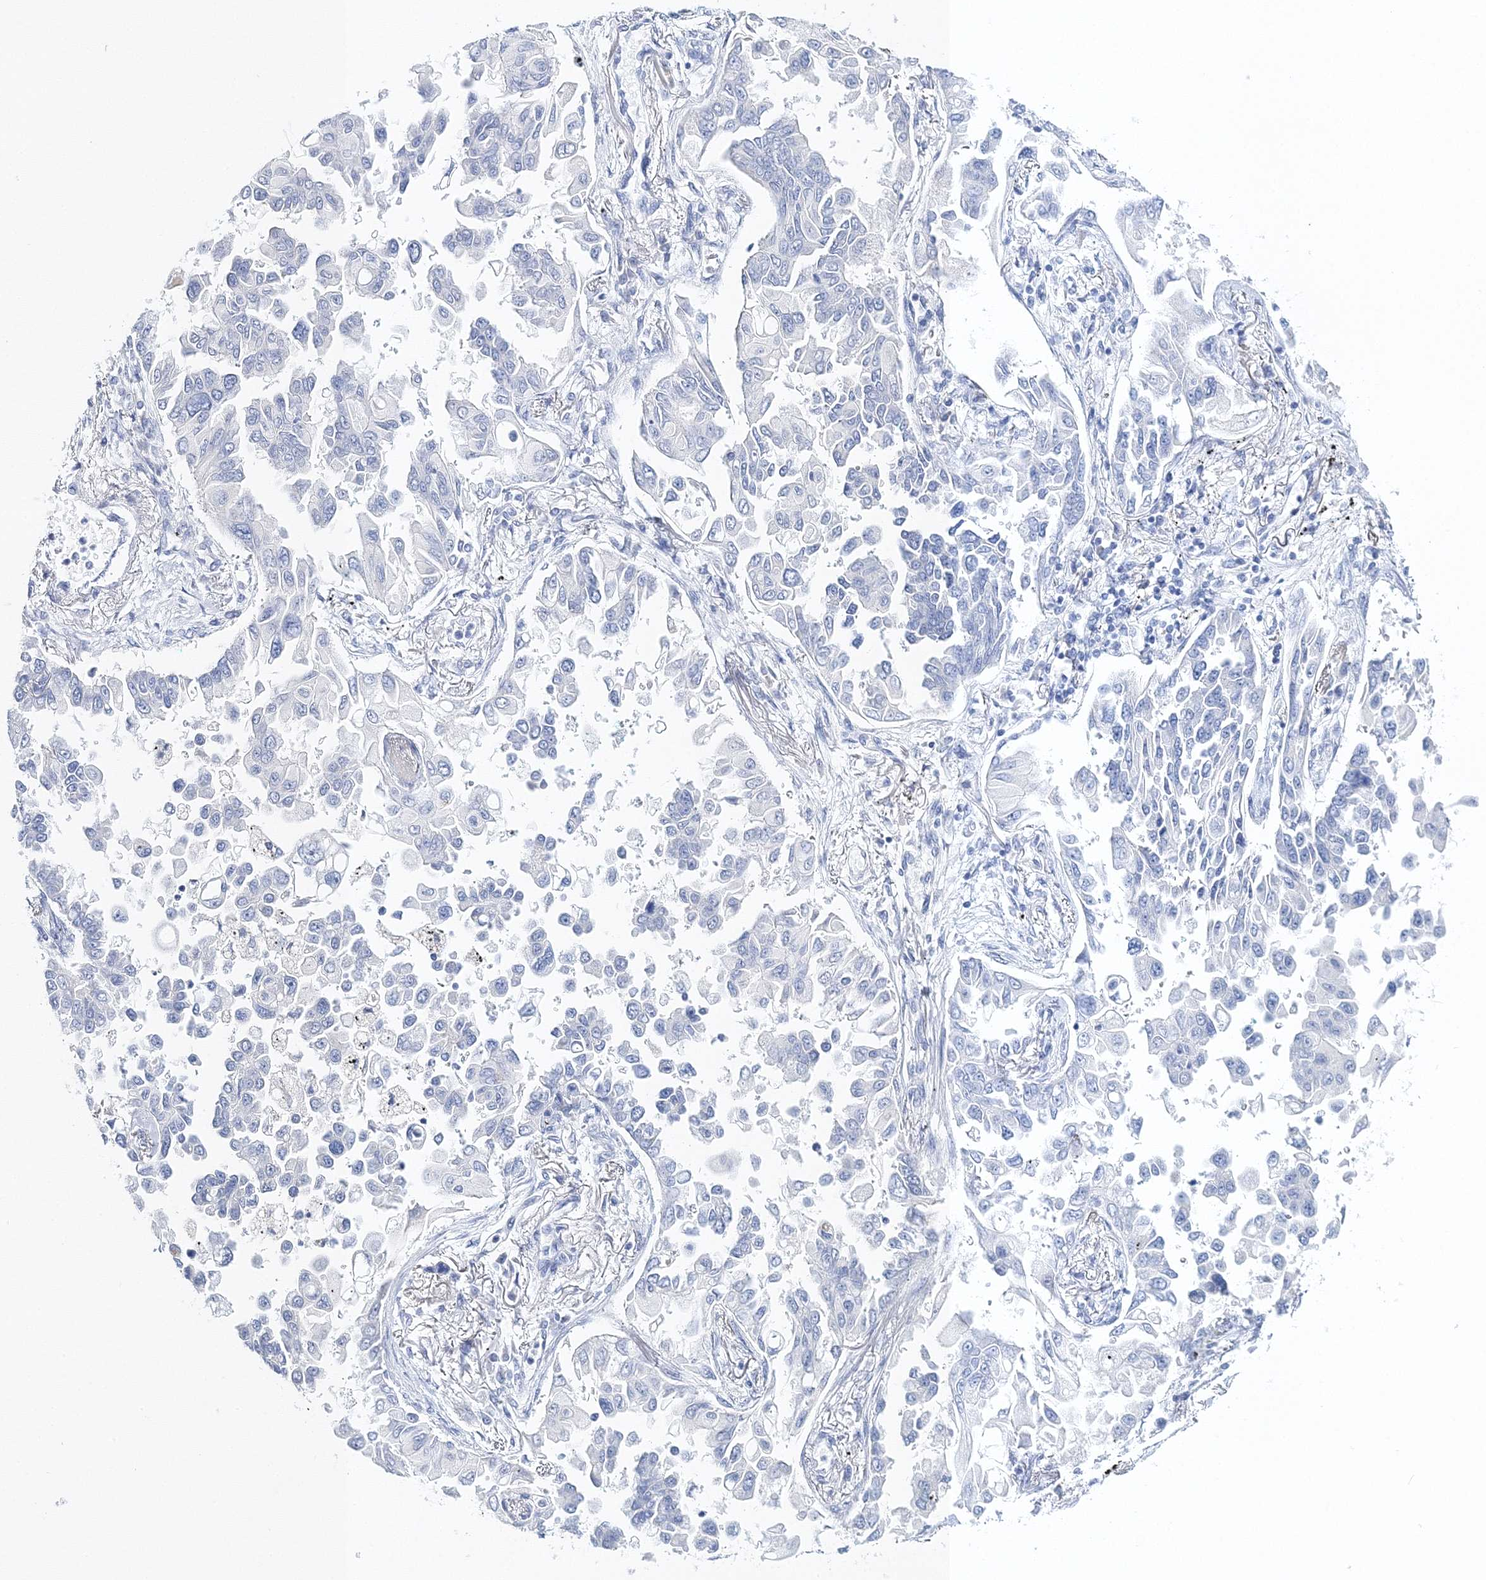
{"staining": {"intensity": "negative", "quantity": "none", "location": "none"}, "tissue": "lung cancer", "cell_type": "Tumor cells", "image_type": "cancer", "snomed": [{"axis": "morphology", "description": "Adenocarcinoma, NOS"}, {"axis": "topography", "description": "Lung"}], "caption": "Tumor cells show no significant protein staining in lung cancer.", "gene": "MYOZ2", "patient": {"sex": "female", "age": 67}}